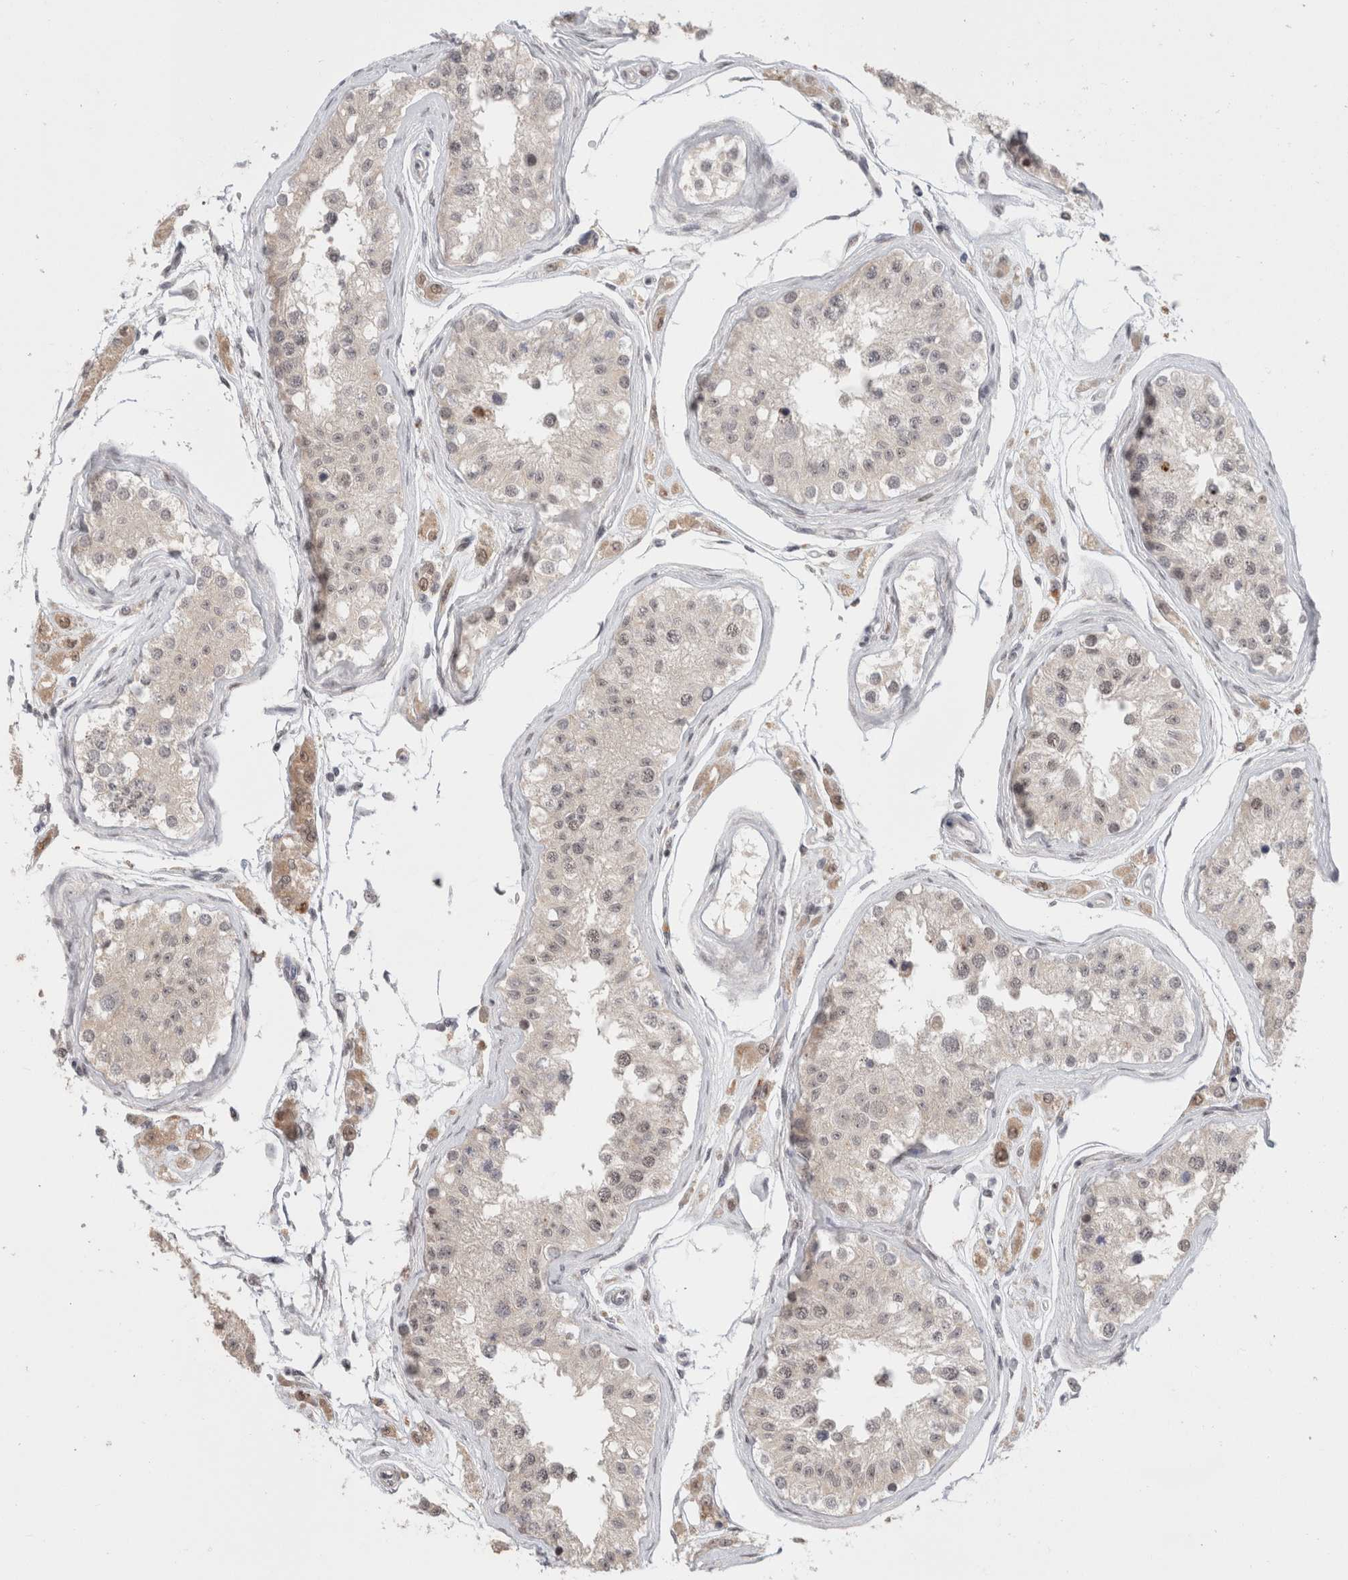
{"staining": {"intensity": "weak", "quantity": "25%-75%", "location": "nuclear"}, "tissue": "testis", "cell_type": "Cells in seminiferous ducts", "image_type": "normal", "snomed": [{"axis": "morphology", "description": "Normal tissue, NOS"}, {"axis": "morphology", "description": "Adenocarcinoma, metastatic, NOS"}, {"axis": "topography", "description": "Testis"}], "caption": "Human testis stained for a protein (brown) shows weak nuclear positive positivity in approximately 25%-75% of cells in seminiferous ducts.", "gene": "SENP6", "patient": {"sex": "male", "age": 26}}